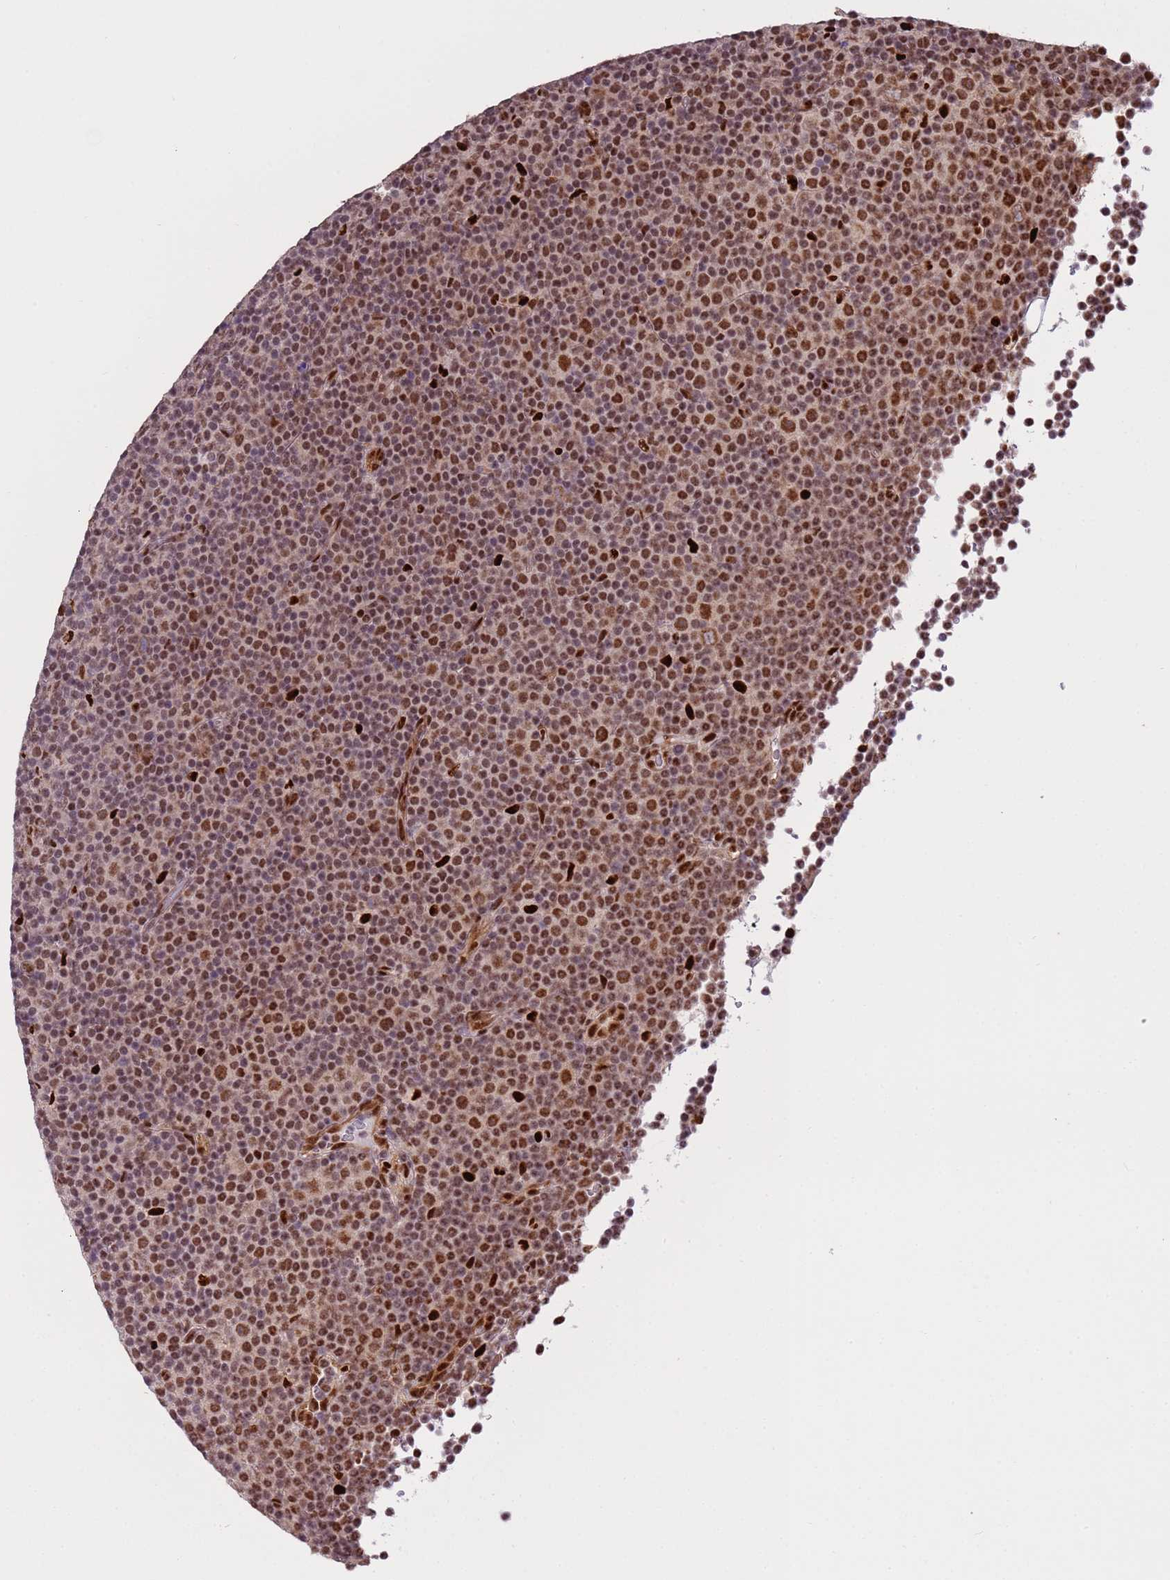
{"staining": {"intensity": "strong", "quantity": "25%-75%", "location": "nuclear"}, "tissue": "lymphoma", "cell_type": "Tumor cells", "image_type": "cancer", "snomed": [{"axis": "morphology", "description": "Malignant lymphoma, non-Hodgkin's type, Low grade"}, {"axis": "topography", "description": "Lymph node"}], "caption": "A photomicrograph showing strong nuclear staining in approximately 25%-75% of tumor cells in low-grade malignant lymphoma, non-Hodgkin's type, as visualized by brown immunohistochemical staining.", "gene": "PRPF6", "patient": {"sex": "female", "age": 67}}